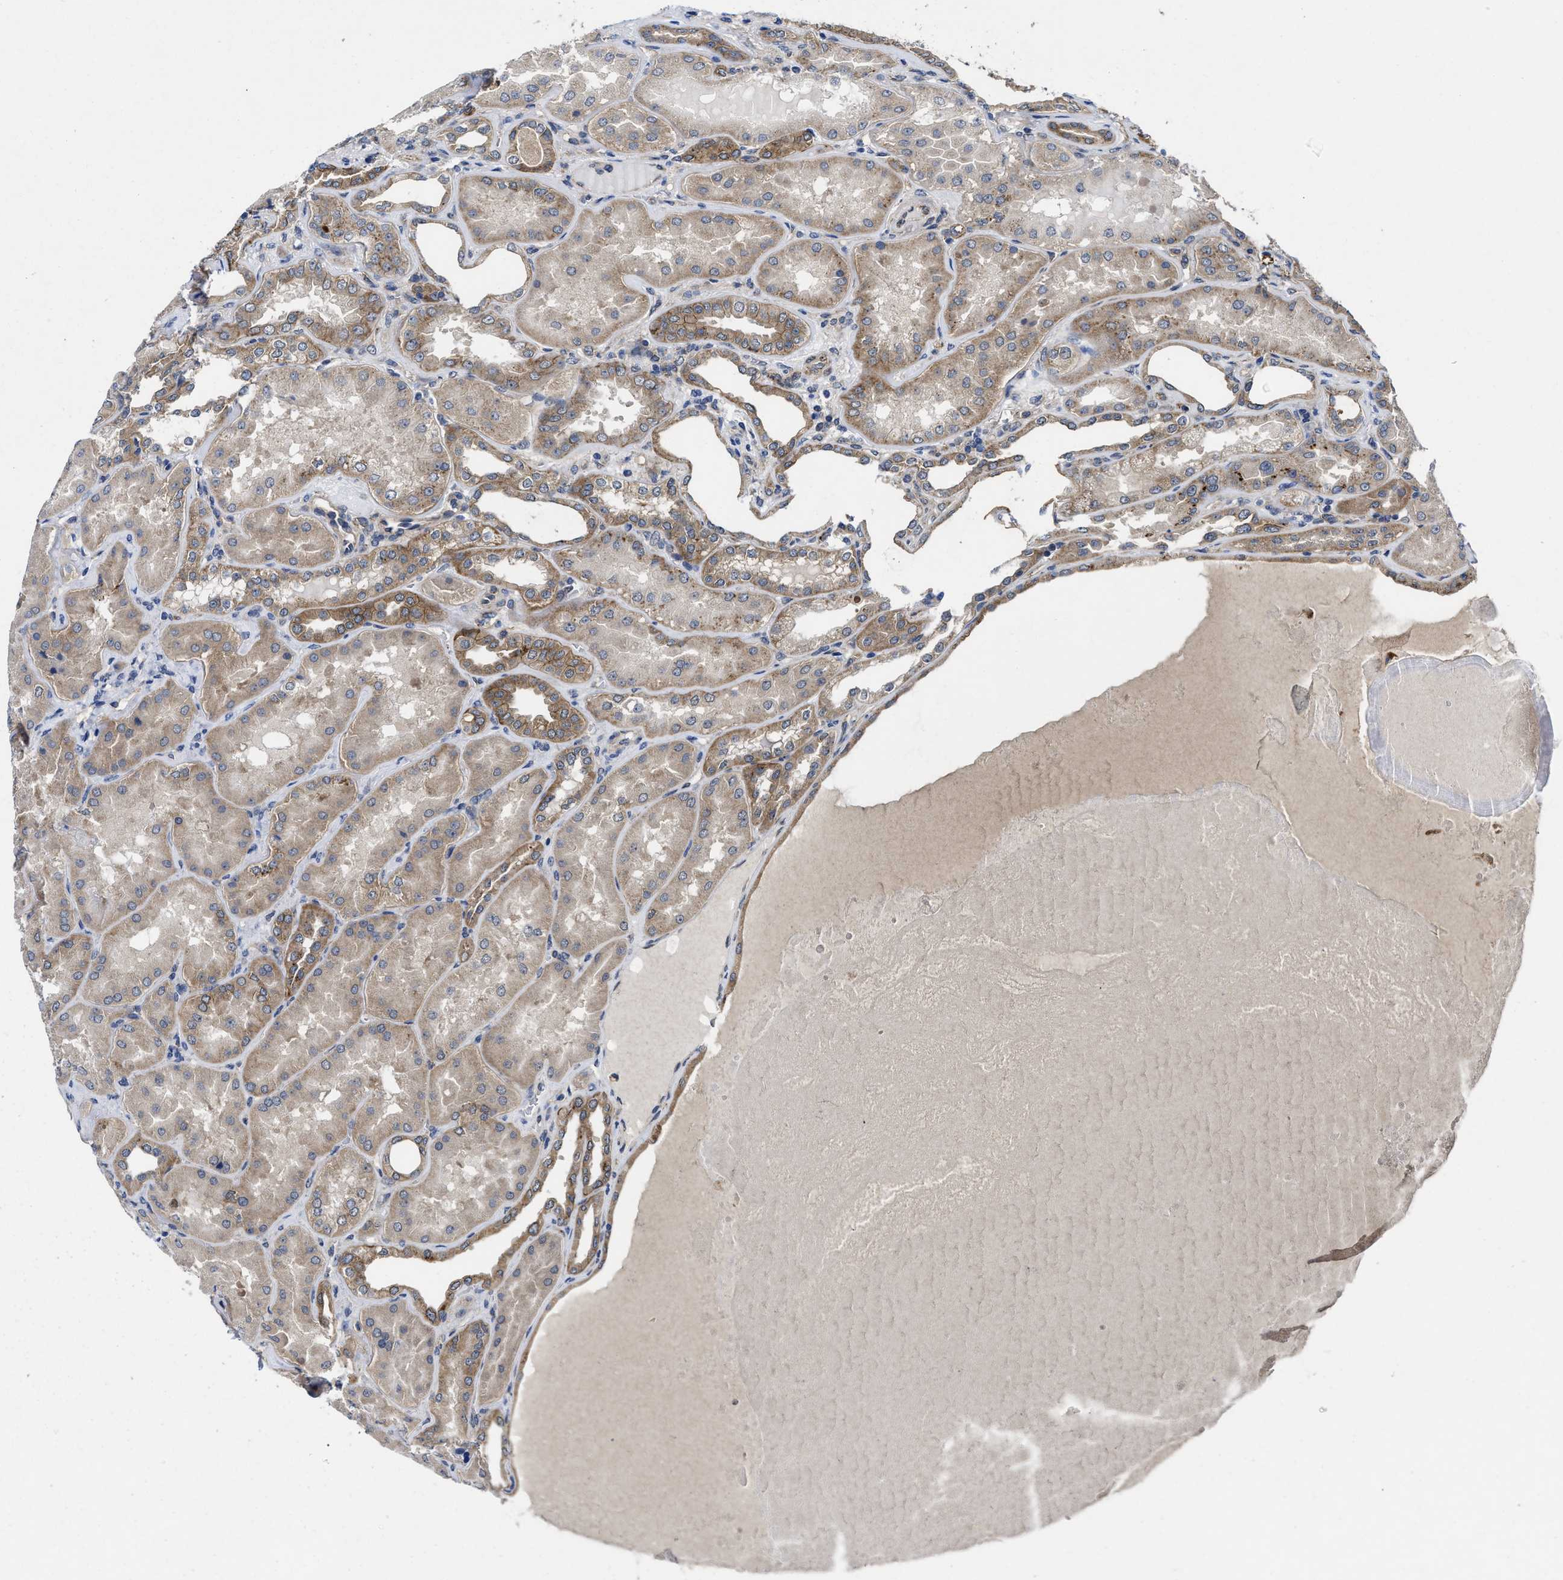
{"staining": {"intensity": "weak", "quantity": ">75%", "location": "cytoplasmic/membranous"}, "tissue": "kidney", "cell_type": "Cells in glomeruli", "image_type": "normal", "snomed": [{"axis": "morphology", "description": "Normal tissue, NOS"}, {"axis": "topography", "description": "Kidney"}], "caption": "A histopathology image of kidney stained for a protein reveals weak cytoplasmic/membranous brown staining in cells in glomeruli.", "gene": "PKD2", "patient": {"sex": "female", "age": 56}}